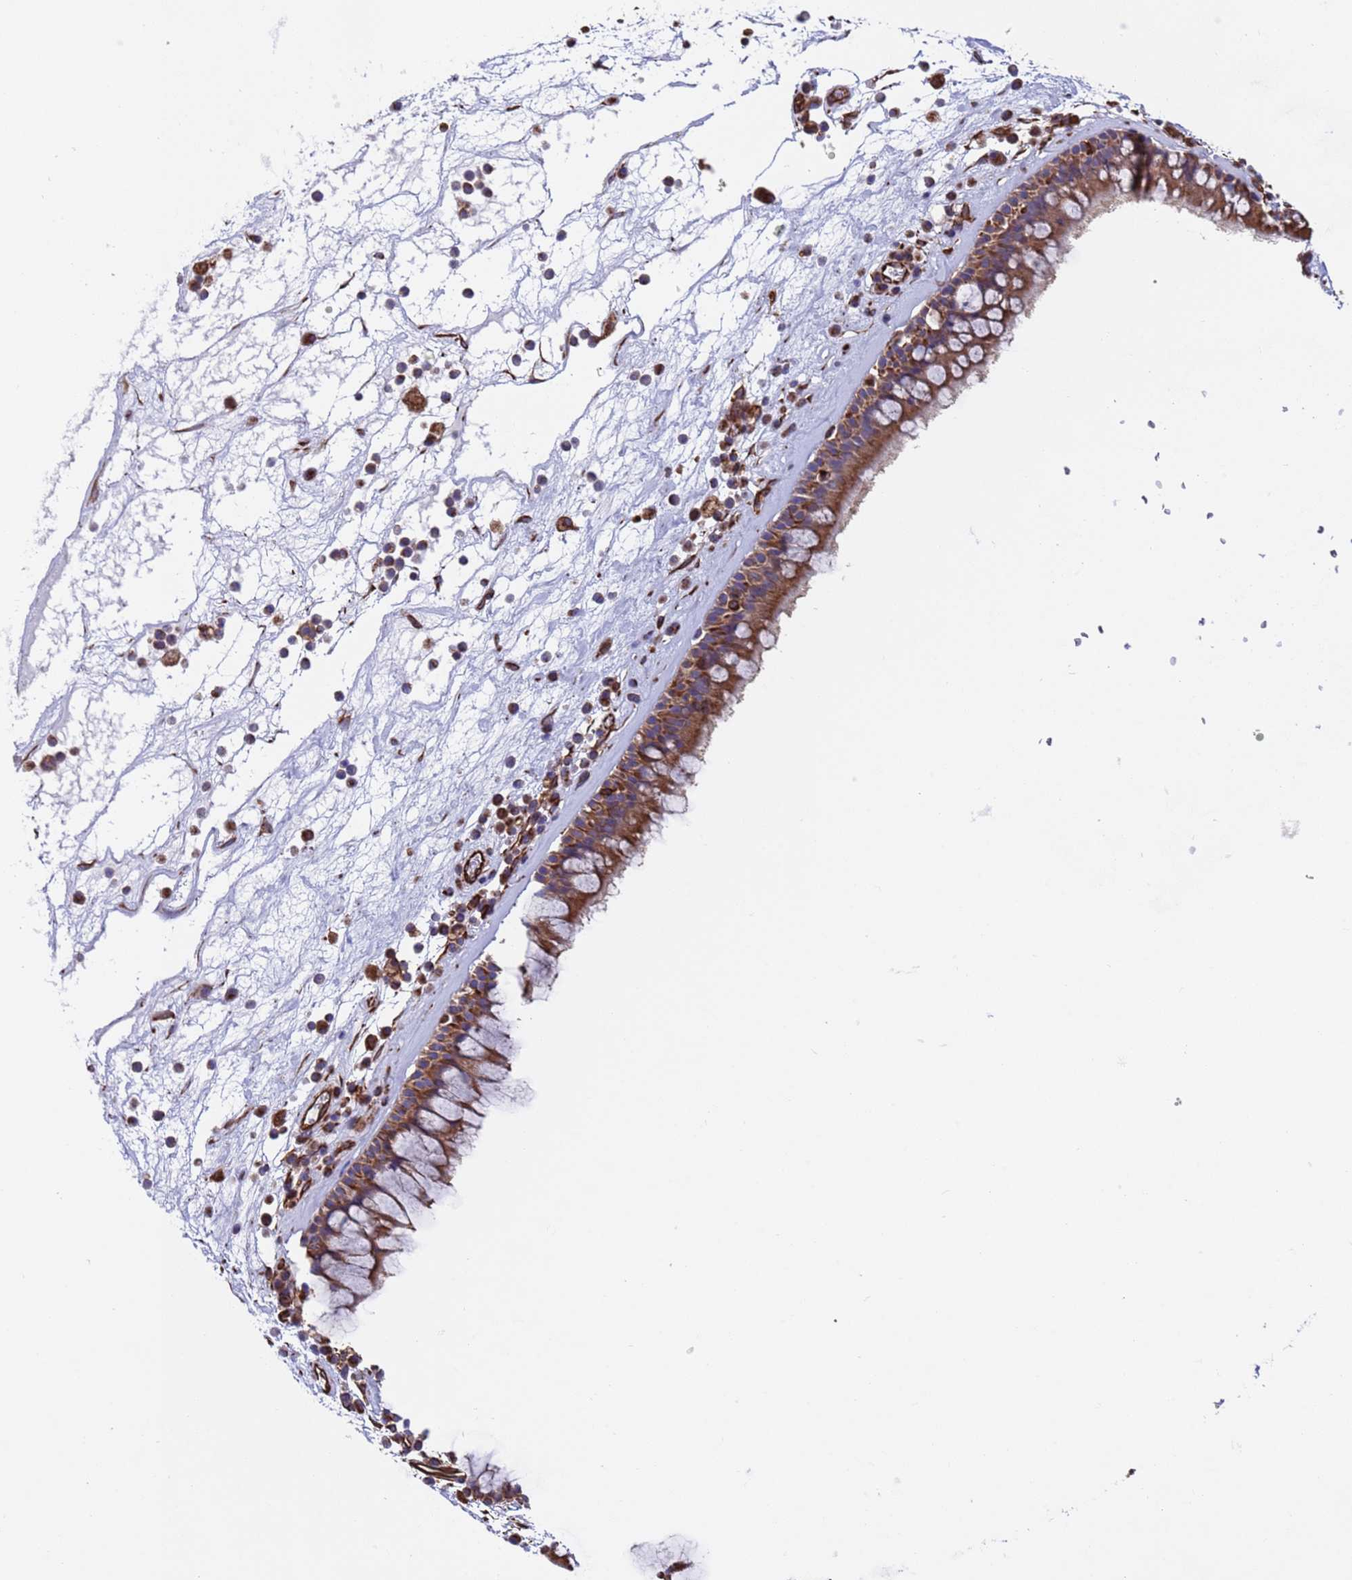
{"staining": {"intensity": "moderate", "quantity": ">75%", "location": "cytoplasmic/membranous"}, "tissue": "nasopharynx", "cell_type": "Respiratory epithelial cells", "image_type": "normal", "snomed": [{"axis": "morphology", "description": "Normal tissue, NOS"}, {"axis": "morphology", "description": "Inflammation, NOS"}, {"axis": "topography", "description": "Nasopharynx"}], "caption": "Moderate cytoplasmic/membranous staining is appreciated in about >75% of respiratory epithelial cells in normal nasopharynx.", "gene": "NUDT12", "patient": {"sex": "male", "age": 70}}